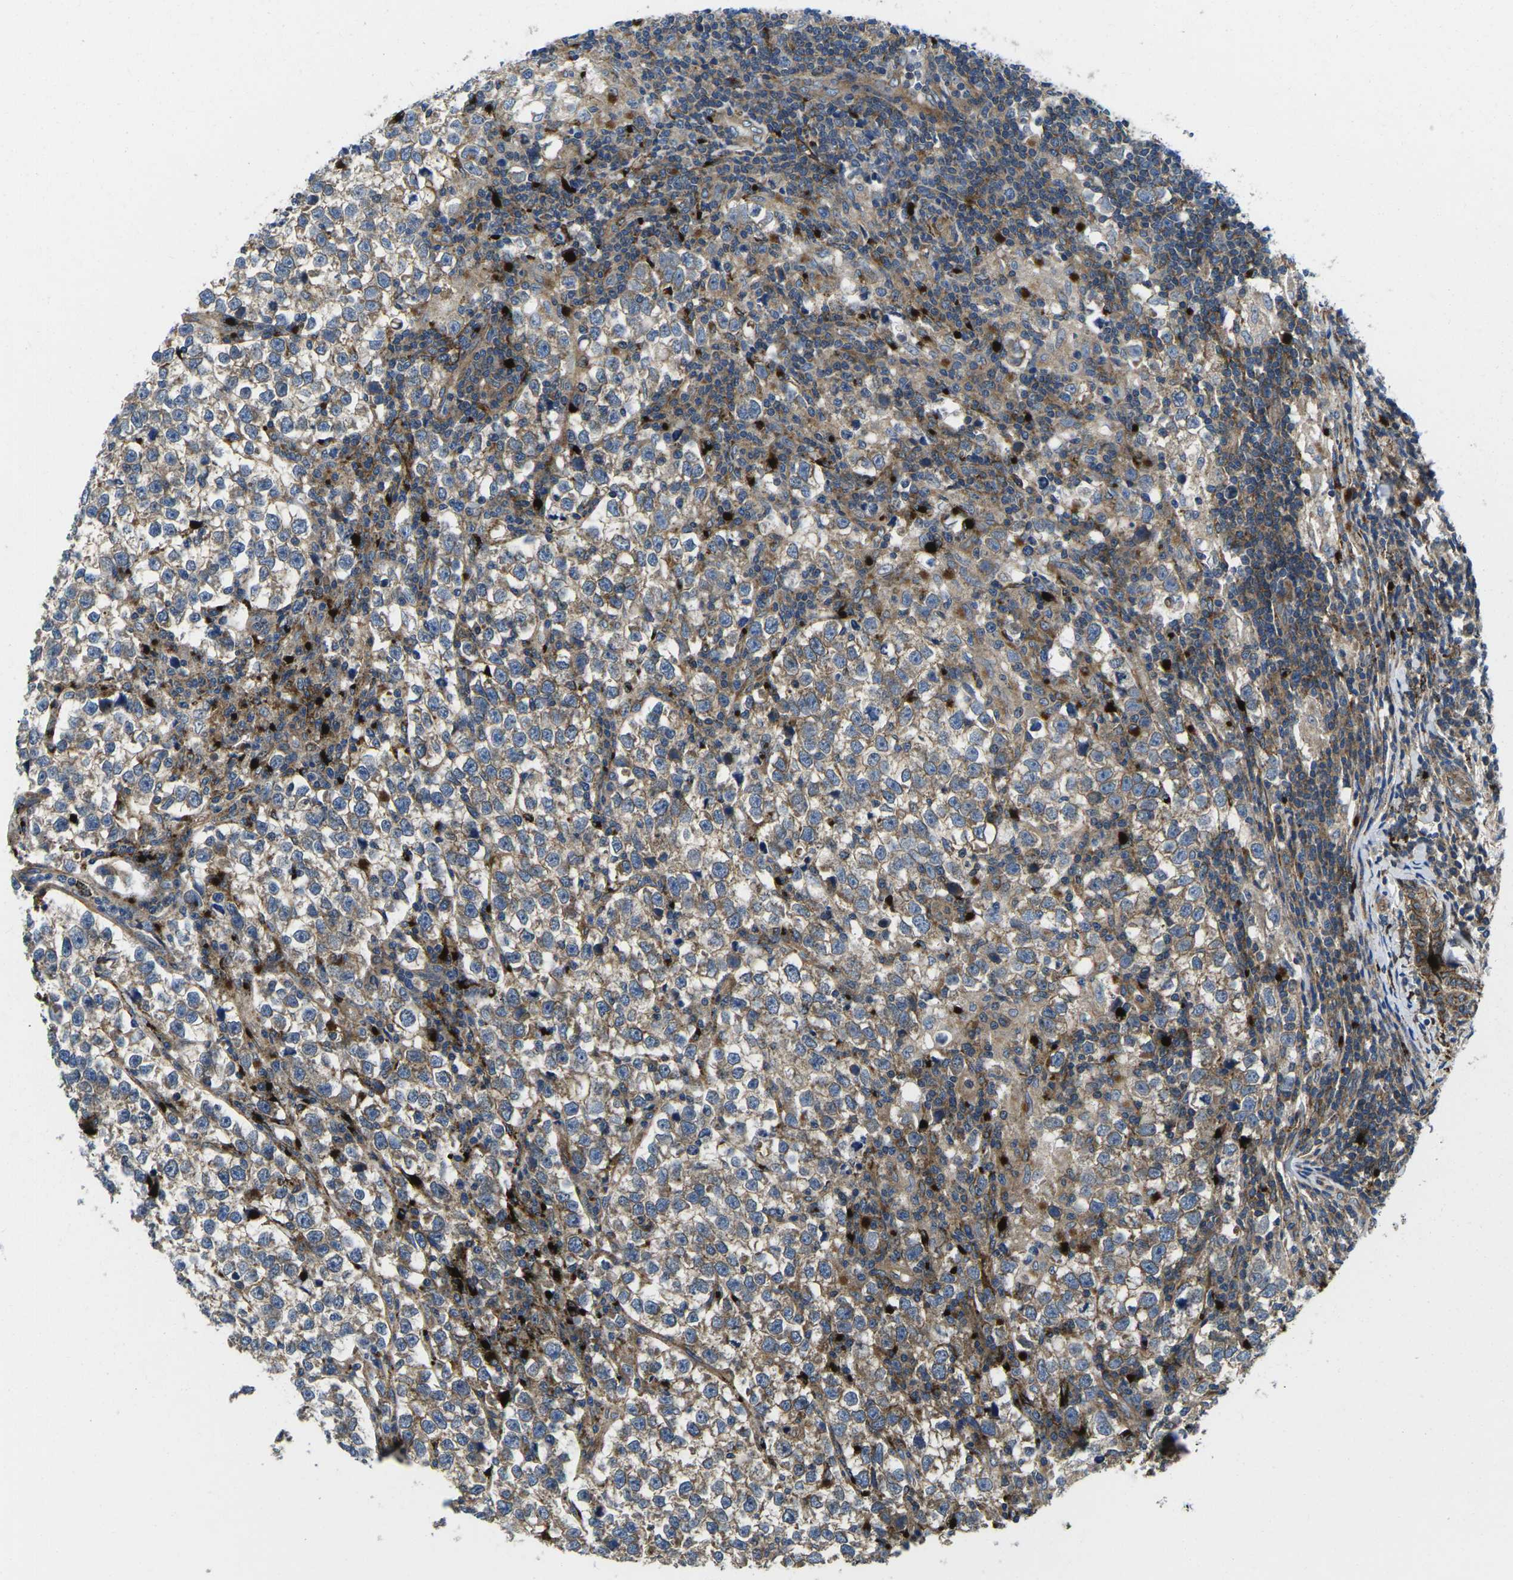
{"staining": {"intensity": "weak", "quantity": ">75%", "location": "cytoplasmic/membranous"}, "tissue": "testis cancer", "cell_type": "Tumor cells", "image_type": "cancer", "snomed": [{"axis": "morphology", "description": "Normal tissue, NOS"}, {"axis": "morphology", "description": "Seminoma, NOS"}, {"axis": "topography", "description": "Testis"}], "caption": "IHC of testis cancer (seminoma) displays low levels of weak cytoplasmic/membranous expression in approximately >75% of tumor cells.", "gene": "DLG1", "patient": {"sex": "male", "age": 43}}